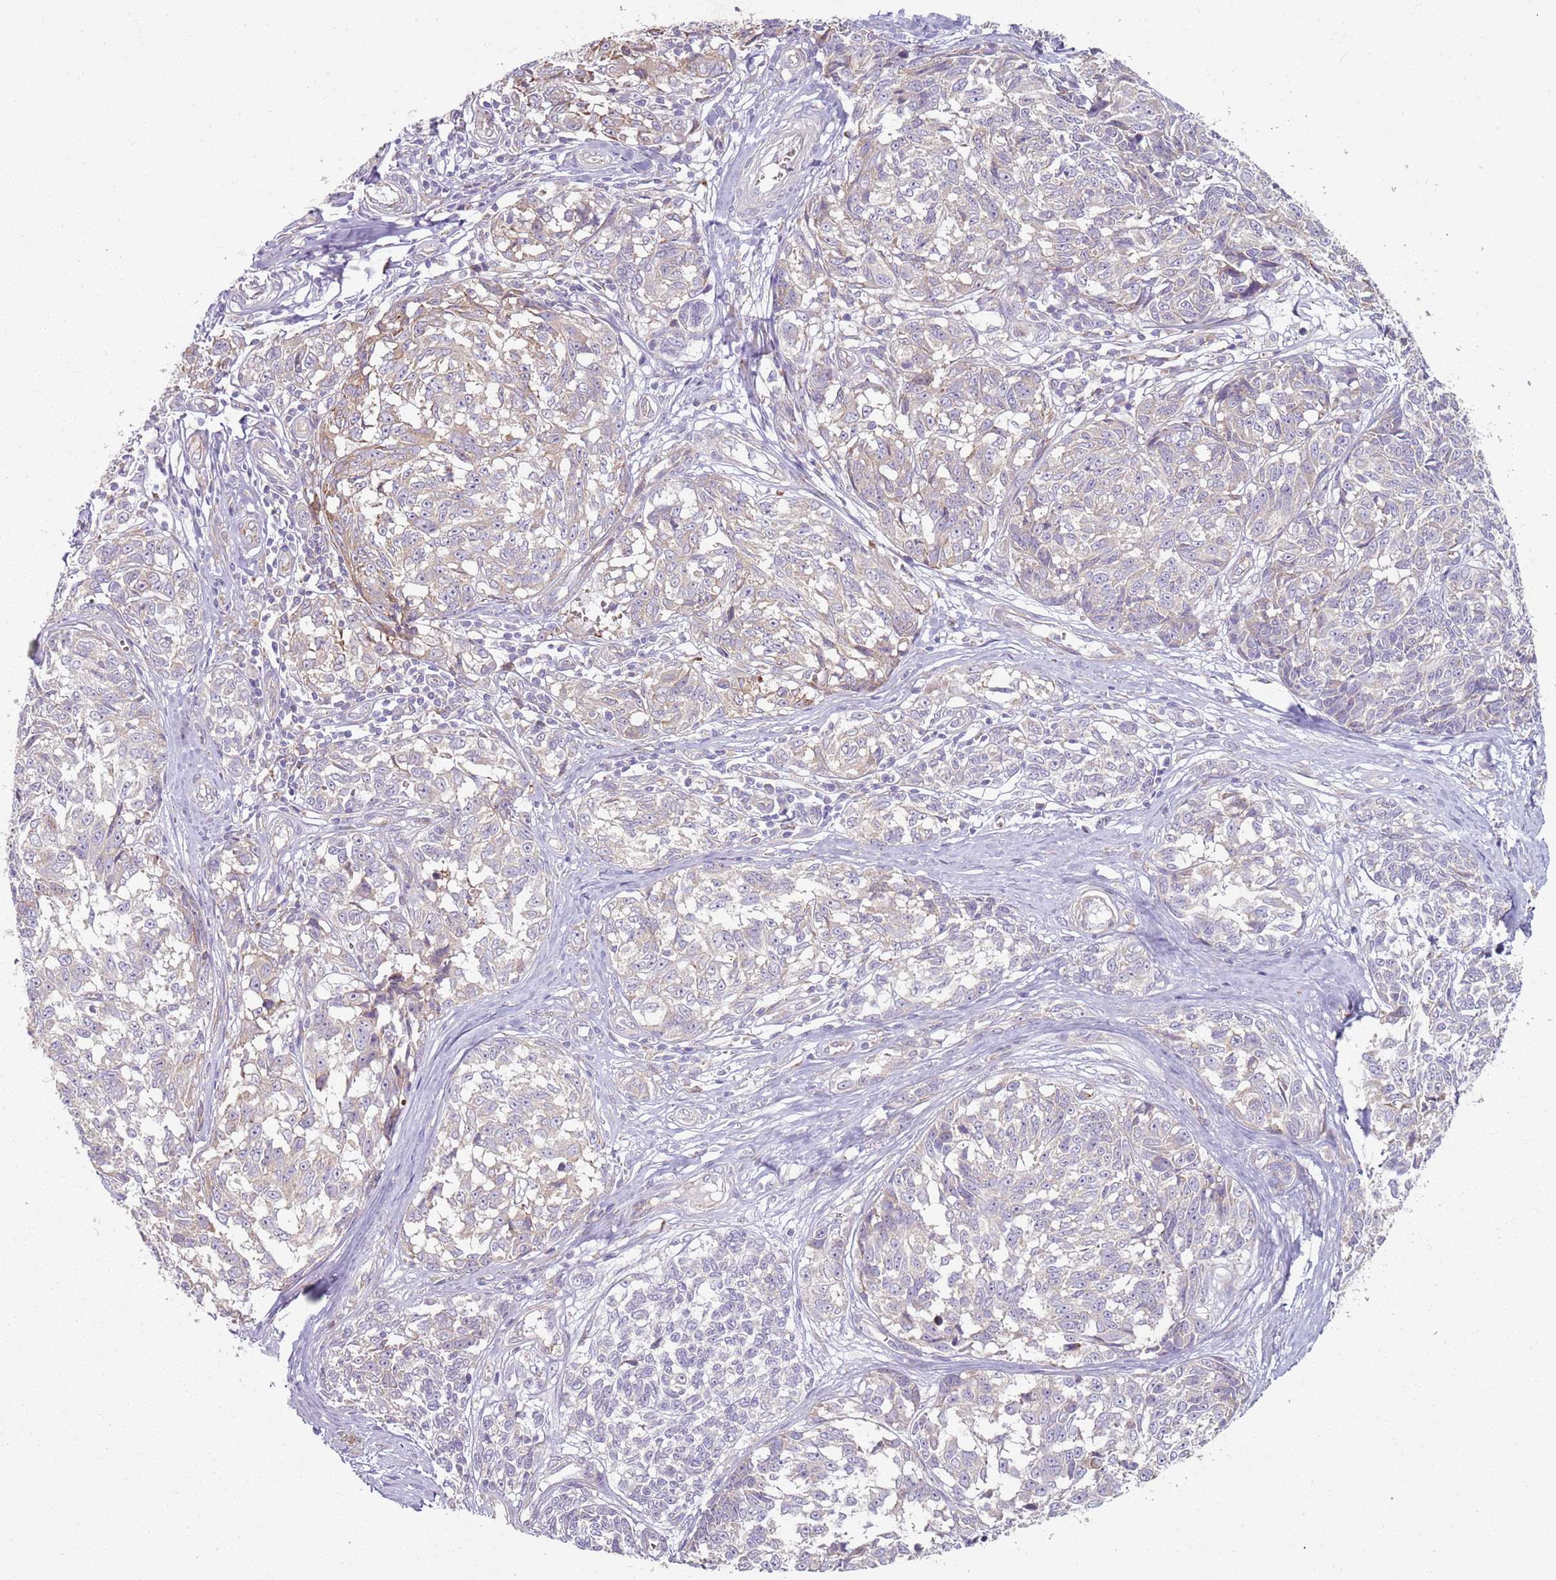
{"staining": {"intensity": "negative", "quantity": "none", "location": "none"}, "tissue": "melanoma", "cell_type": "Tumor cells", "image_type": "cancer", "snomed": [{"axis": "morphology", "description": "Normal tissue, NOS"}, {"axis": "morphology", "description": "Malignant melanoma, NOS"}, {"axis": "topography", "description": "Skin"}], "caption": "This is an IHC image of human melanoma. There is no expression in tumor cells.", "gene": "SPATA2", "patient": {"sex": "female", "age": 64}}